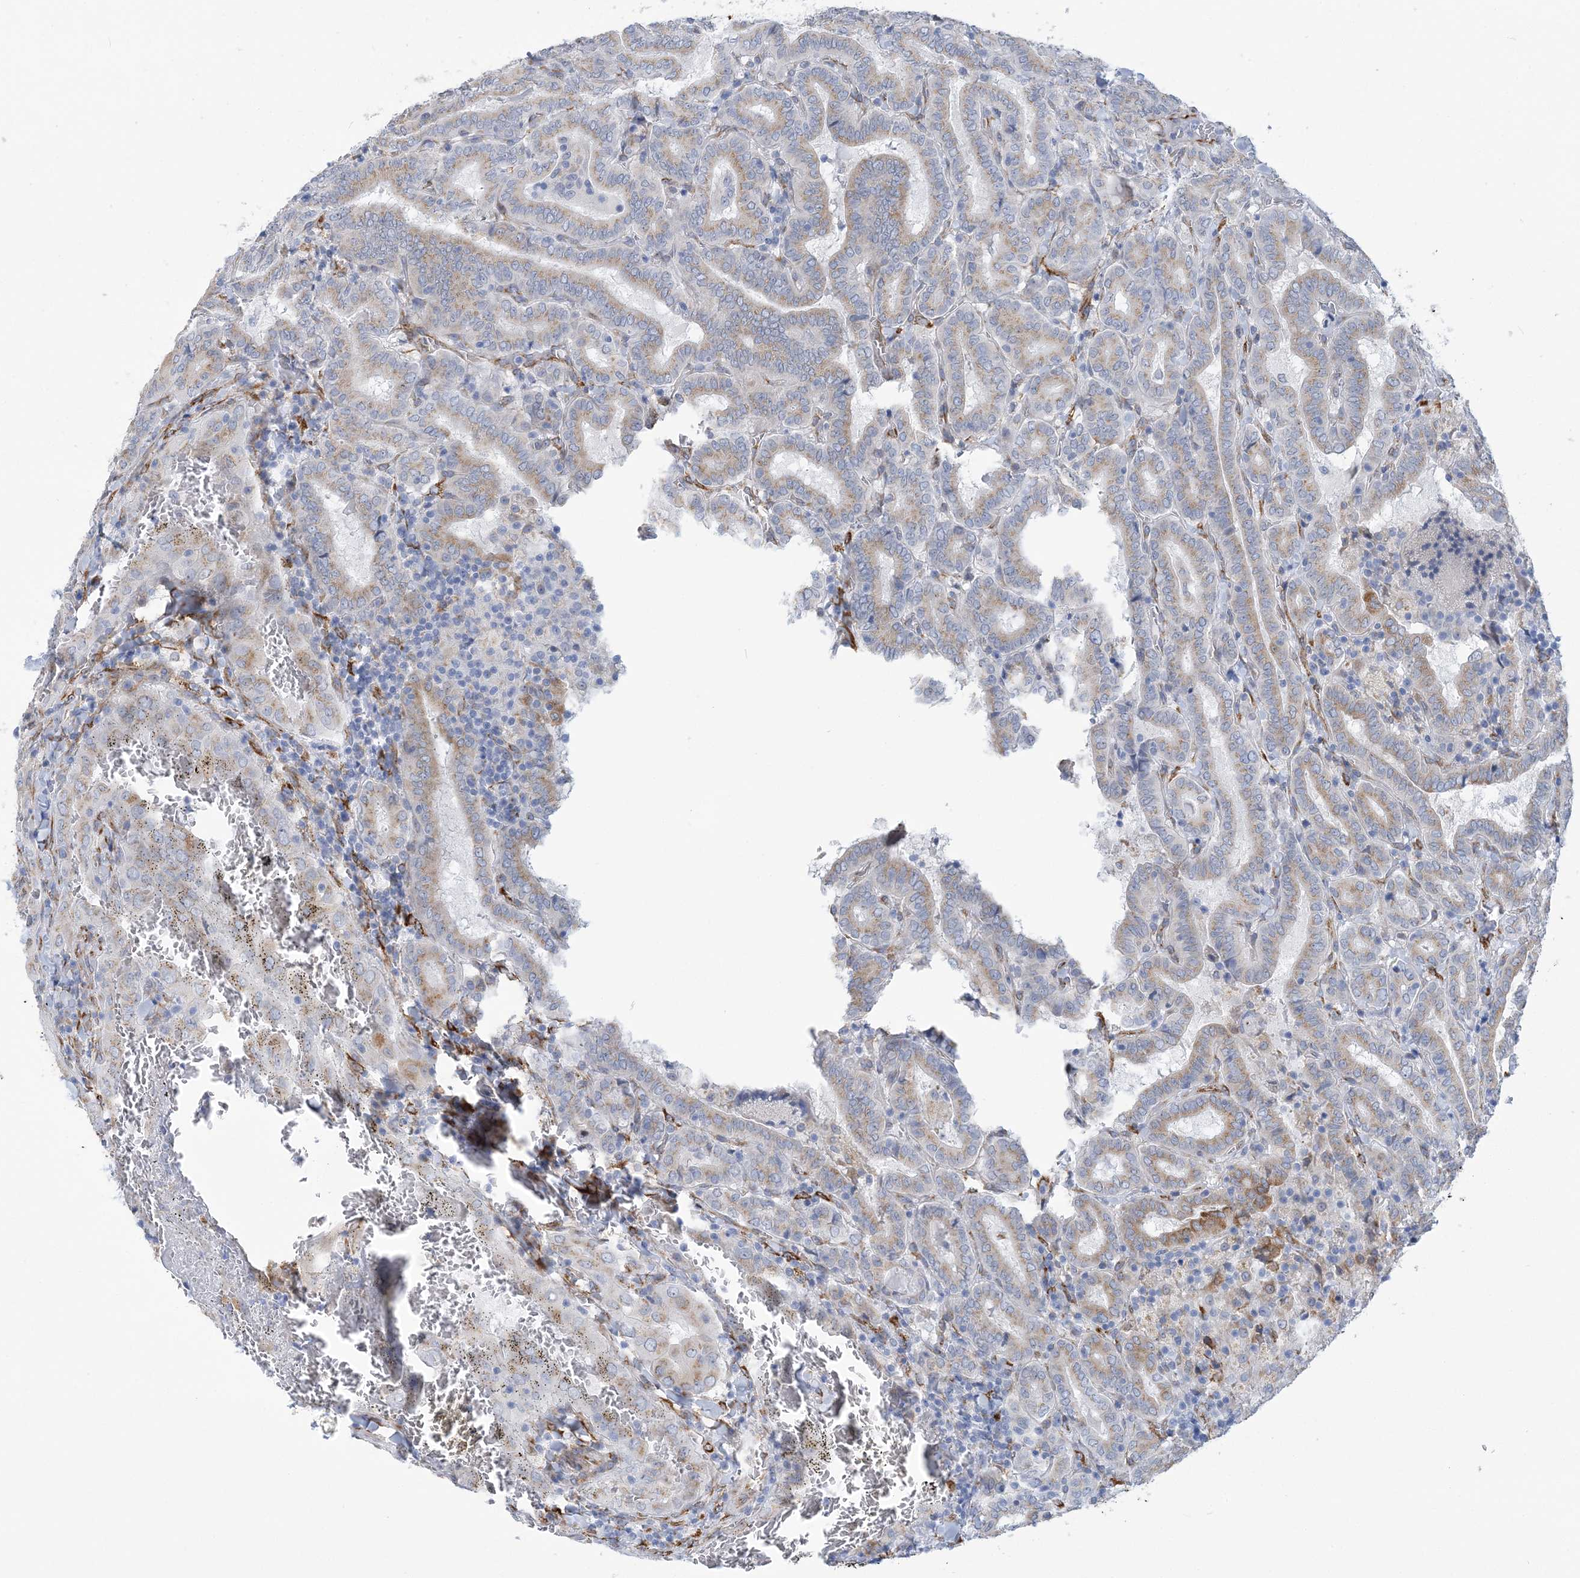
{"staining": {"intensity": "weak", "quantity": ">75%", "location": "cytoplasmic/membranous"}, "tissue": "thyroid cancer", "cell_type": "Tumor cells", "image_type": "cancer", "snomed": [{"axis": "morphology", "description": "Papillary adenocarcinoma, NOS"}, {"axis": "topography", "description": "Thyroid gland"}], "caption": "High-magnification brightfield microscopy of thyroid papillary adenocarcinoma stained with DAB (3,3'-diaminobenzidine) (brown) and counterstained with hematoxylin (blue). tumor cells exhibit weak cytoplasmic/membranous expression is present in about>75% of cells.", "gene": "PLEKHG4B", "patient": {"sex": "female", "age": 72}}